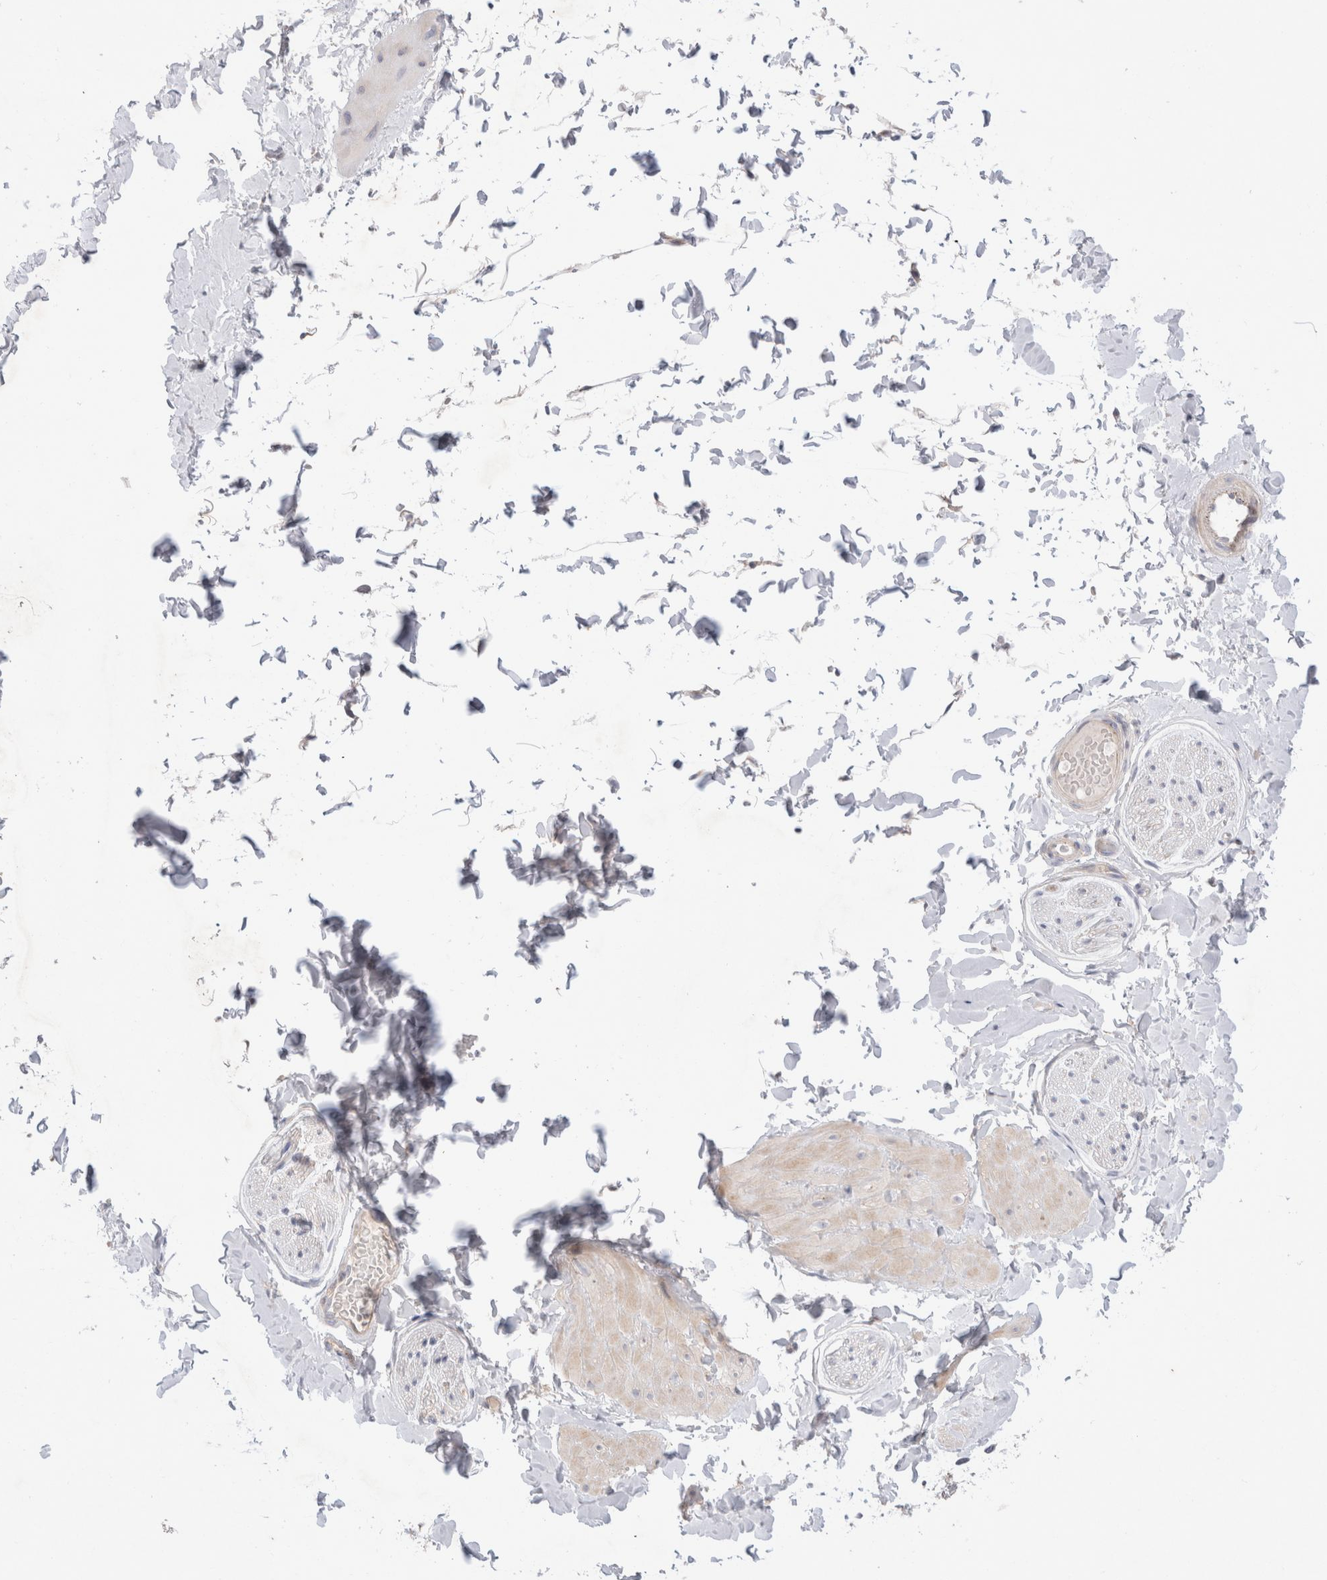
{"staining": {"intensity": "negative", "quantity": "none", "location": "none"}, "tissue": "adipose tissue", "cell_type": "Adipocytes", "image_type": "normal", "snomed": [{"axis": "morphology", "description": "Normal tissue, NOS"}, {"axis": "topography", "description": "Adipose tissue"}, {"axis": "topography", "description": "Vascular tissue"}, {"axis": "topography", "description": "Peripheral nerve tissue"}], "caption": "Protein analysis of normal adipose tissue displays no significant positivity in adipocytes.", "gene": "IFT74", "patient": {"sex": "male", "age": 25}}